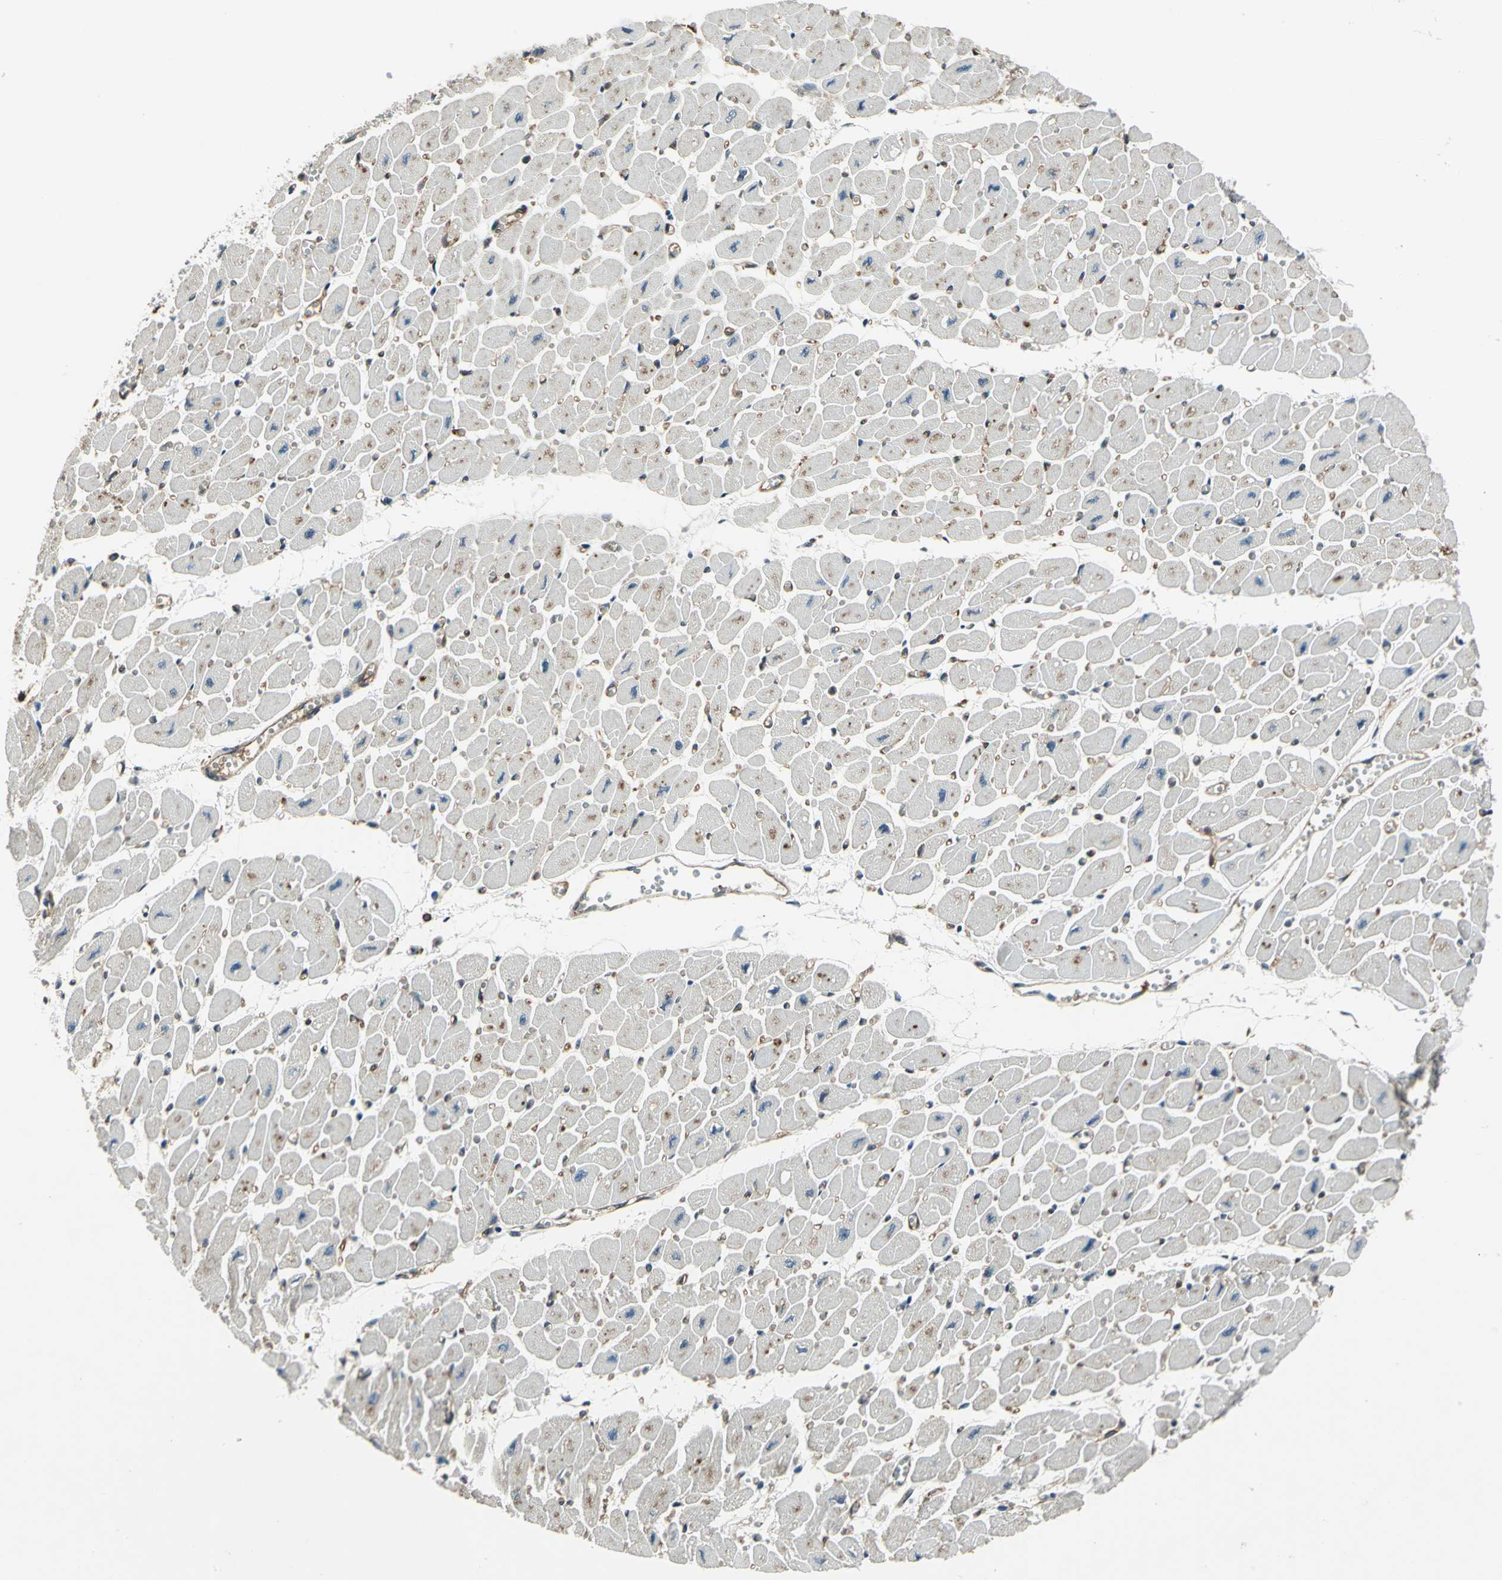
{"staining": {"intensity": "moderate", "quantity": "25%-75%", "location": "cytoplasmic/membranous"}, "tissue": "heart muscle", "cell_type": "Cardiomyocytes", "image_type": "normal", "snomed": [{"axis": "morphology", "description": "Normal tissue, NOS"}, {"axis": "topography", "description": "Heart"}], "caption": "Protein staining of unremarkable heart muscle demonstrates moderate cytoplasmic/membranous staining in about 25%-75% of cardiomyocytes. The staining was performed using DAB, with brown indicating positive protein expression. Nuclei are stained blue with hematoxylin.", "gene": "NR2C2", "patient": {"sex": "female", "age": 54}}